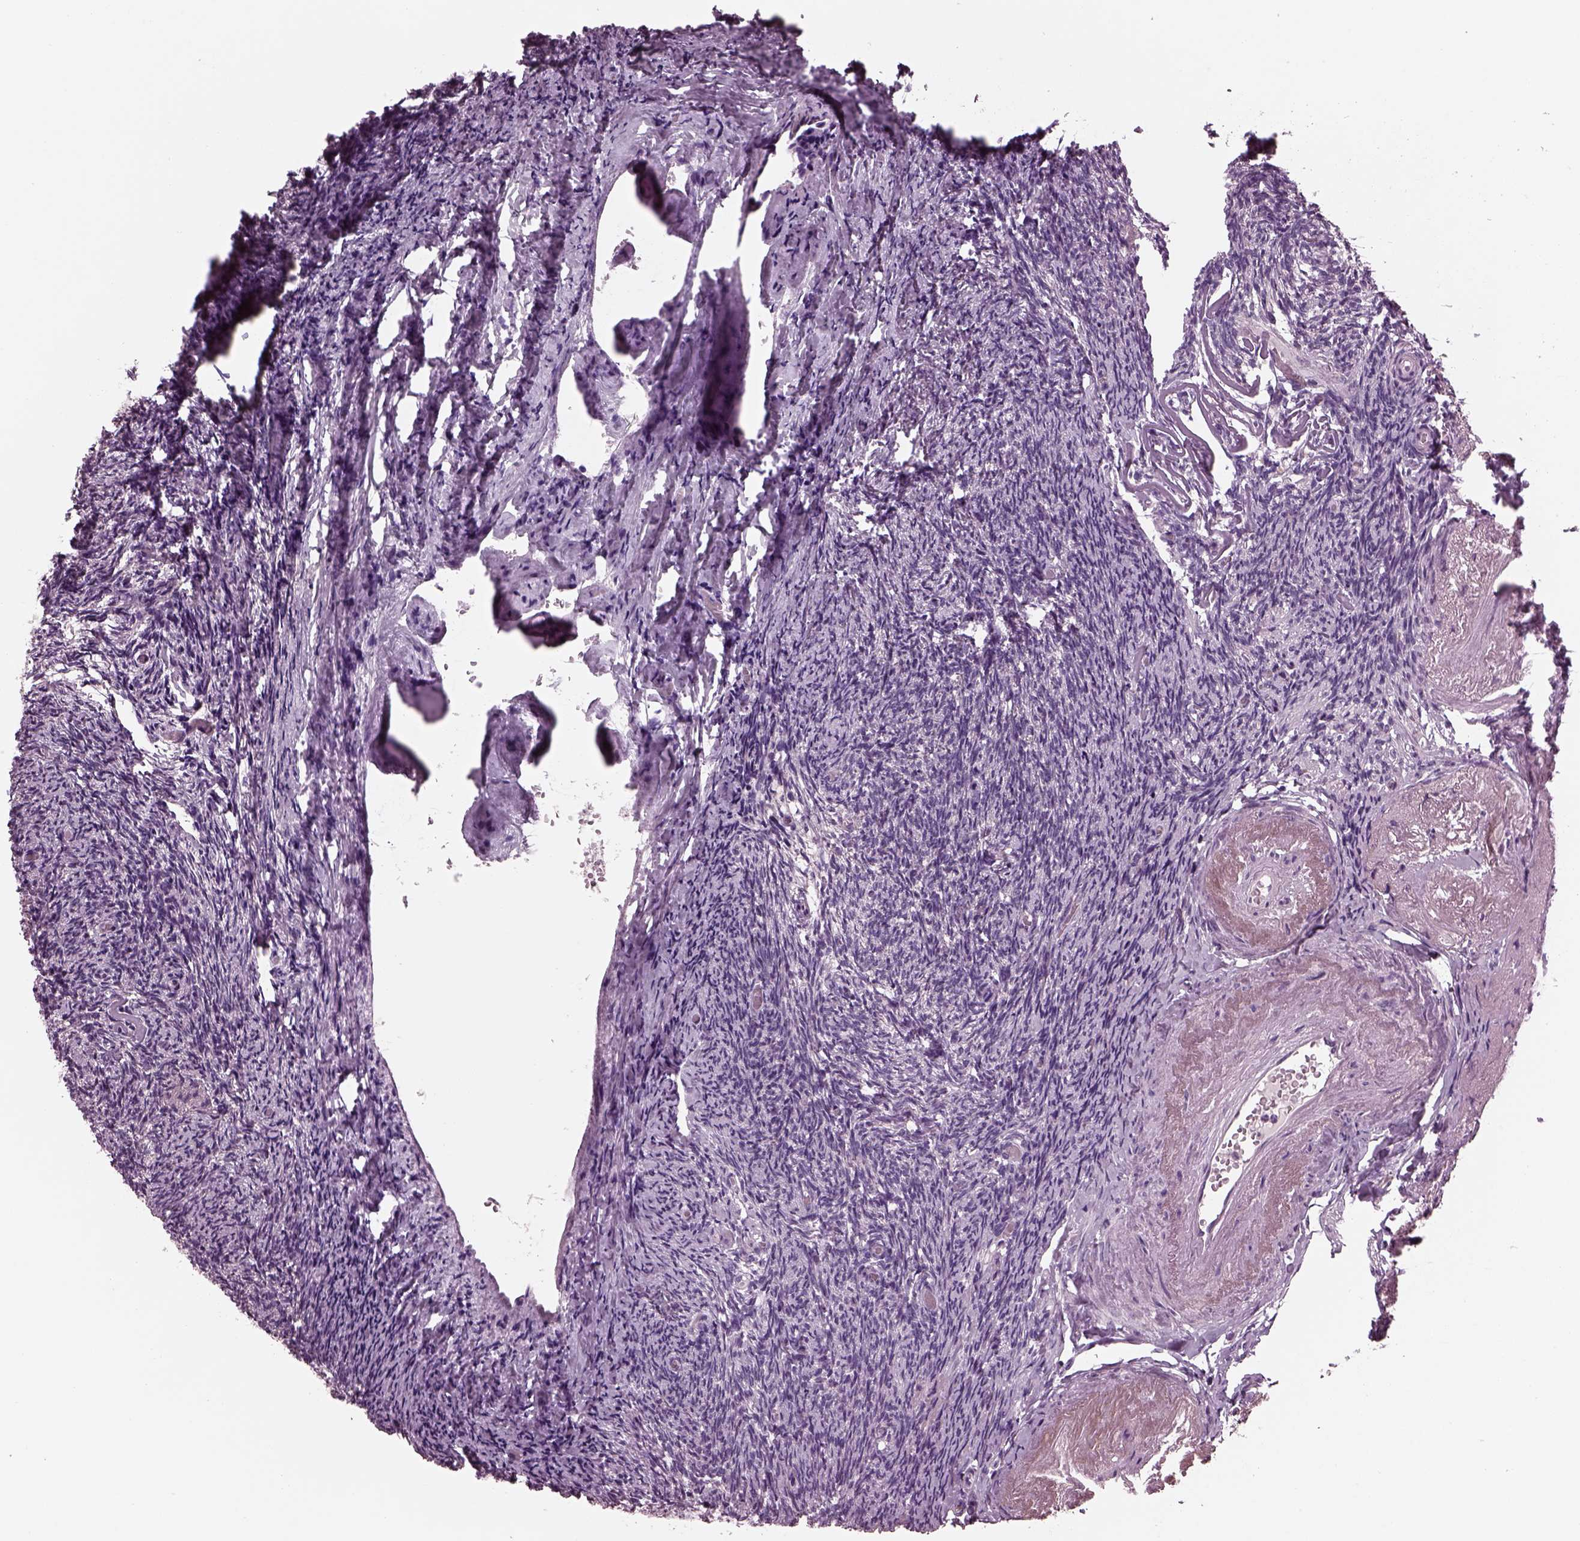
{"staining": {"intensity": "negative", "quantity": "none", "location": "none"}, "tissue": "ovary", "cell_type": "Follicle cells", "image_type": "normal", "snomed": [{"axis": "morphology", "description": "Normal tissue, NOS"}, {"axis": "topography", "description": "Ovary"}], "caption": "The histopathology image demonstrates no staining of follicle cells in normal ovary. (Immunohistochemistry (ihc), brightfield microscopy, high magnification).", "gene": "AP4M1", "patient": {"sex": "female", "age": 72}}